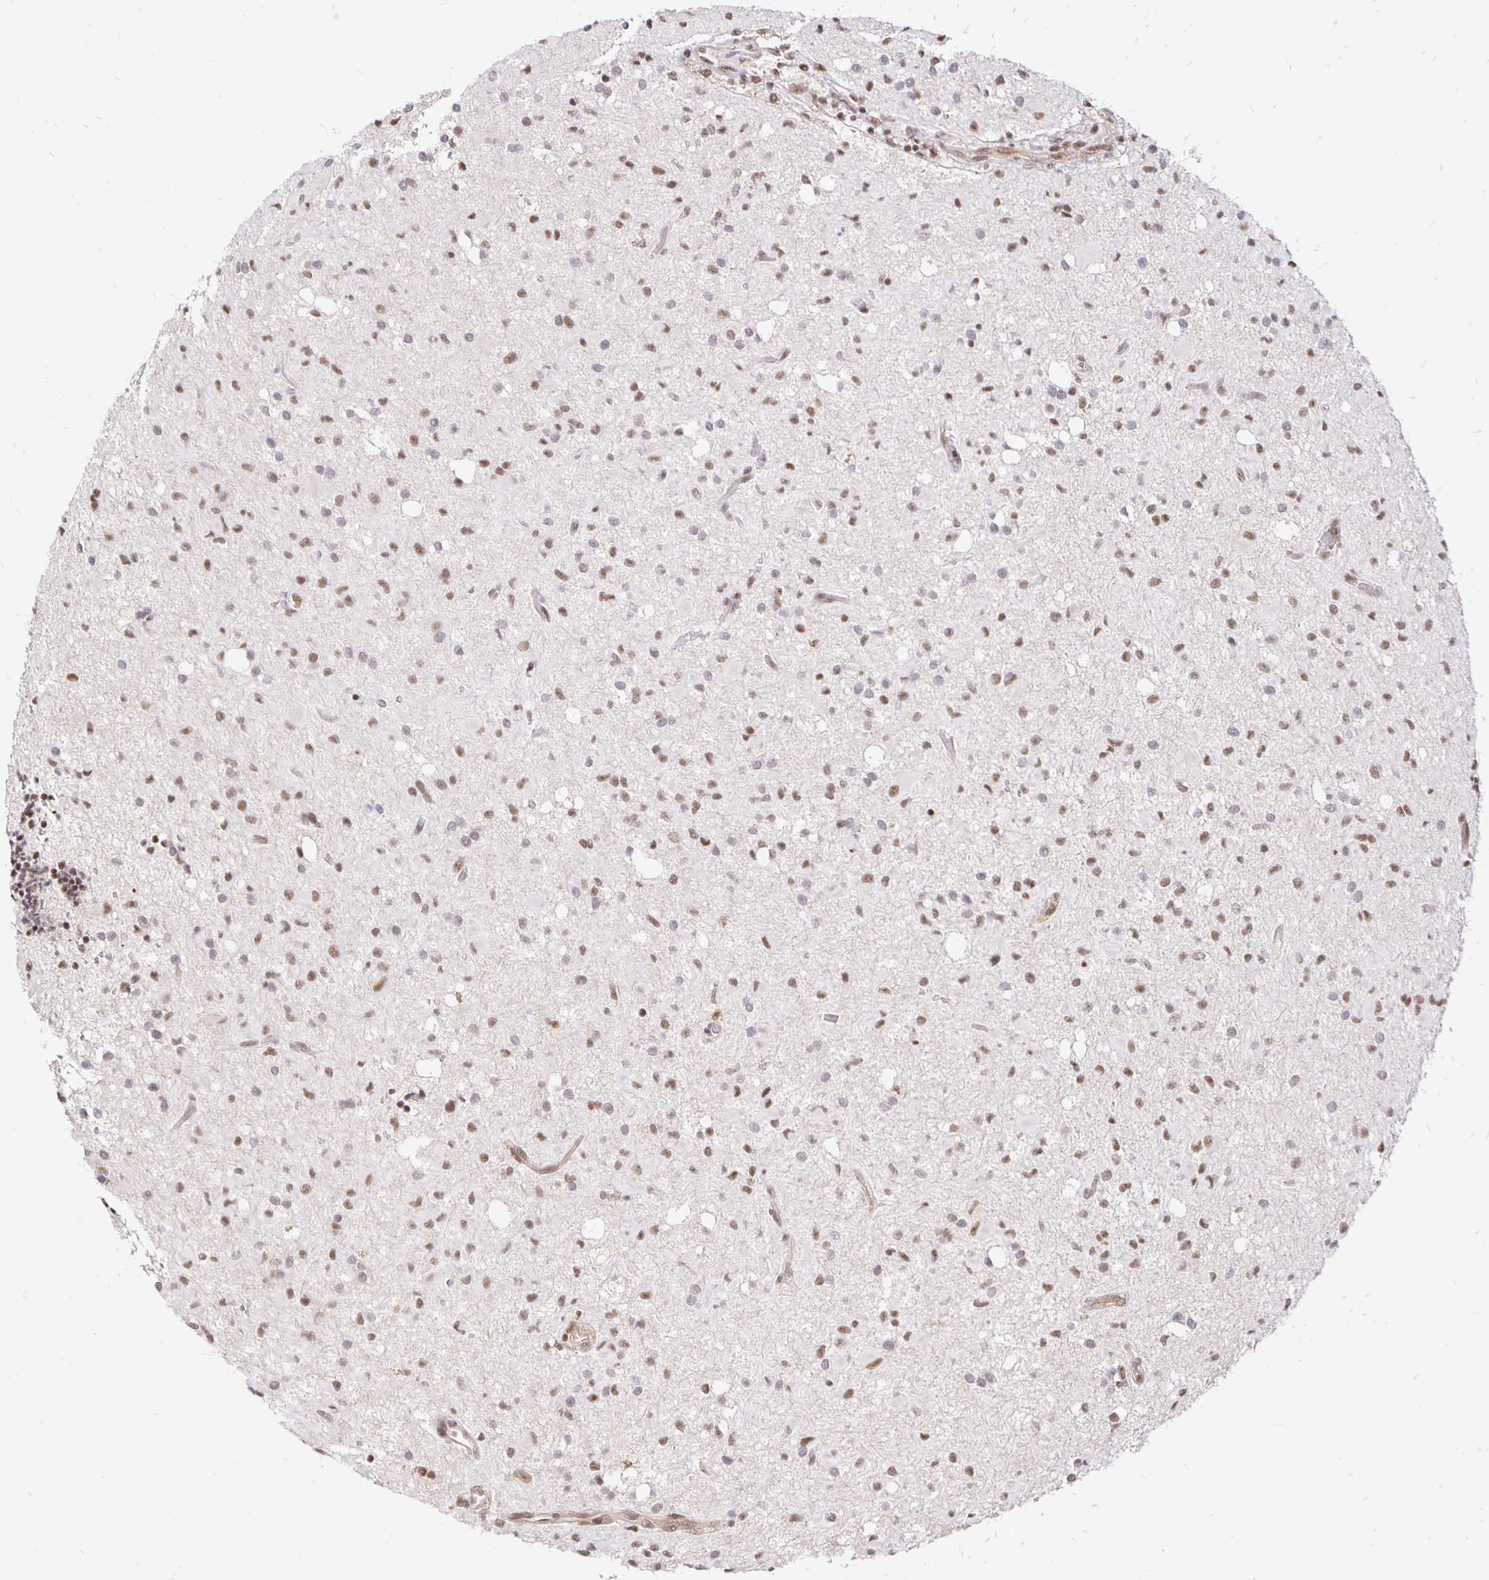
{"staining": {"intensity": "moderate", "quantity": ">75%", "location": "nuclear"}, "tissue": "glioma", "cell_type": "Tumor cells", "image_type": "cancer", "snomed": [{"axis": "morphology", "description": "Glioma, malignant, Low grade"}, {"axis": "topography", "description": "Brain"}], "caption": "Protein analysis of malignant glioma (low-grade) tissue shows moderate nuclear staining in about >75% of tumor cells. Ihc stains the protein of interest in brown and the nuclei are stained blue.", "gene": "SIN3A", "patient": {"sex": "female", "age": 33}}